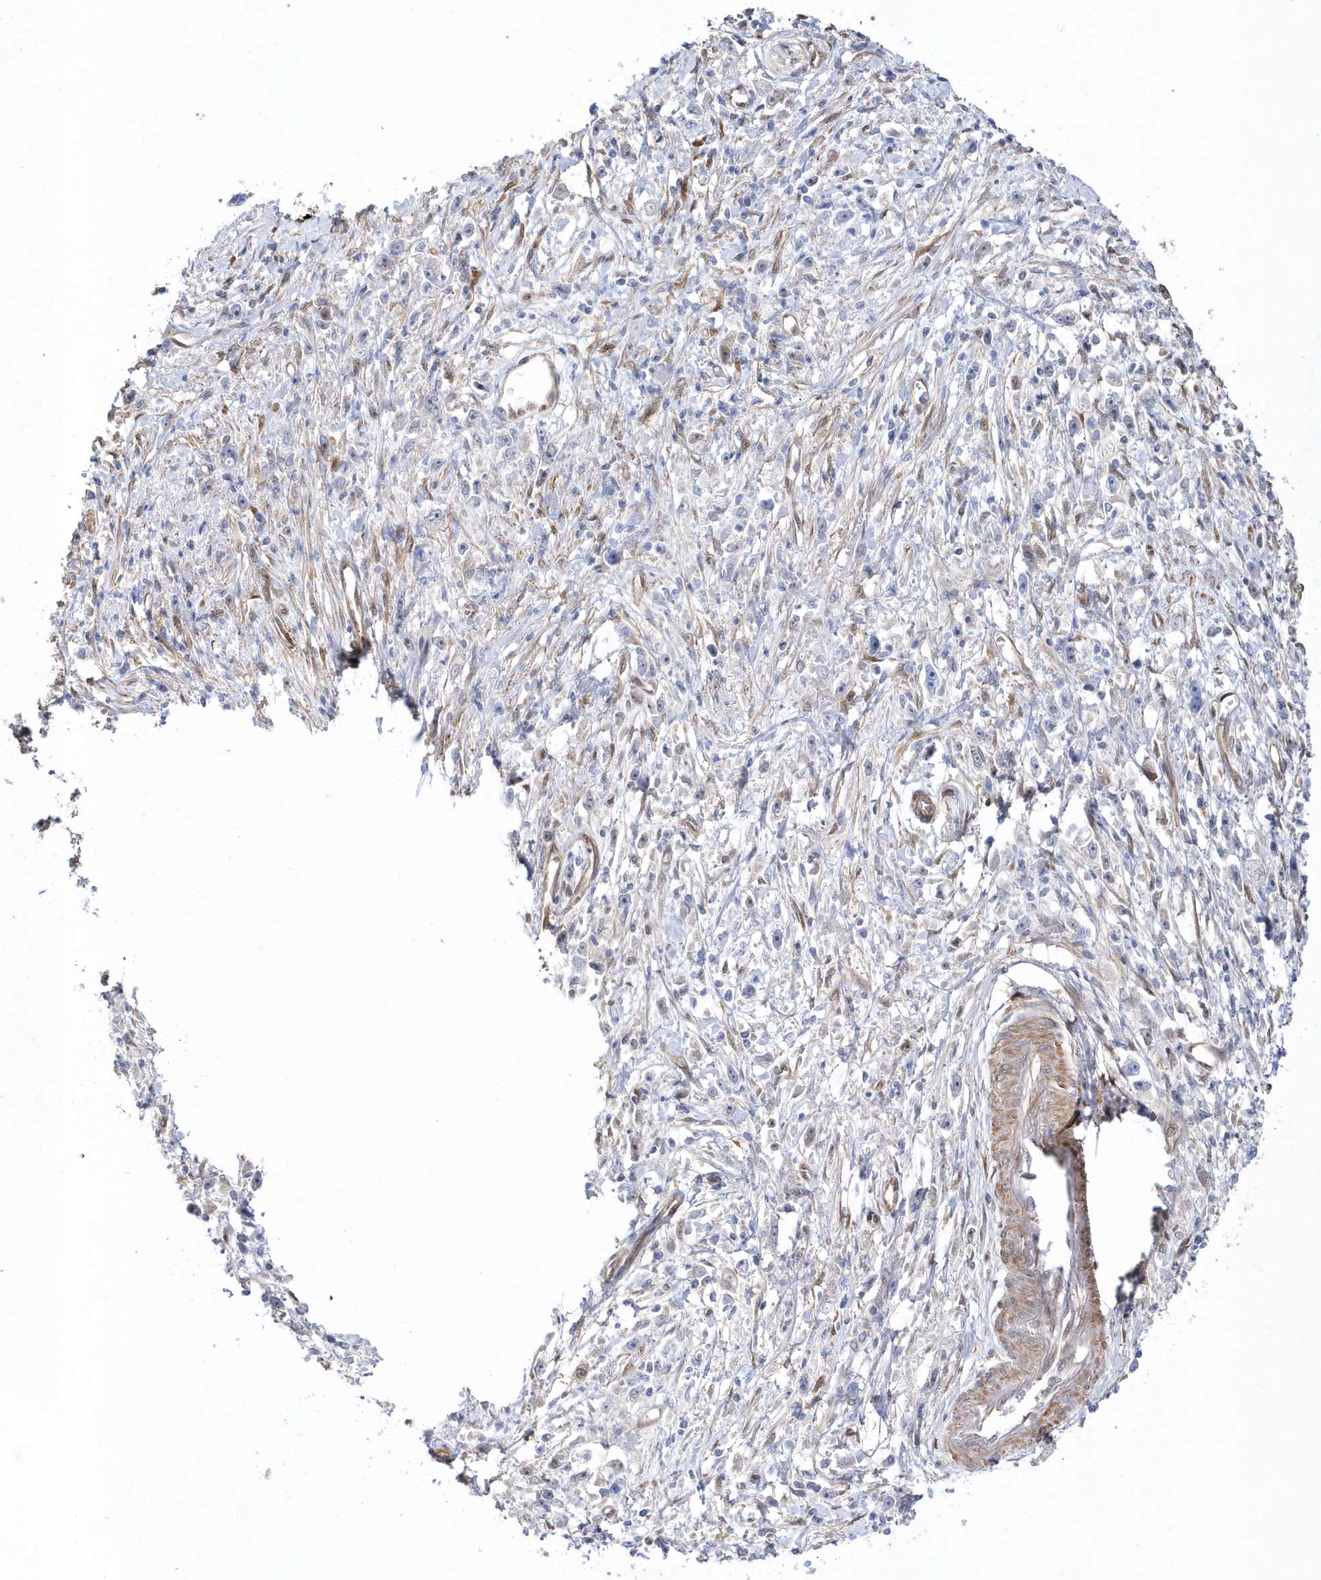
{"staining": {"intensity": "negative", "quantity": "none", "location": "none"}, "tissue": "stomach cancer", "cell_type": "Tumor cells", "image_type": "cancer", "snomed": [{"axis": "morphology", "description": "Adenocarcinoma, NOS"}, {"axis": "topography", "description": "Stomach"}], "caption": "Stomach cancer (adenocarcinoma) stained for a protein using IHC displays no positivity tumor cells.", "gene": "BDH2", "patient": {"sex": "female", "age": 59}}